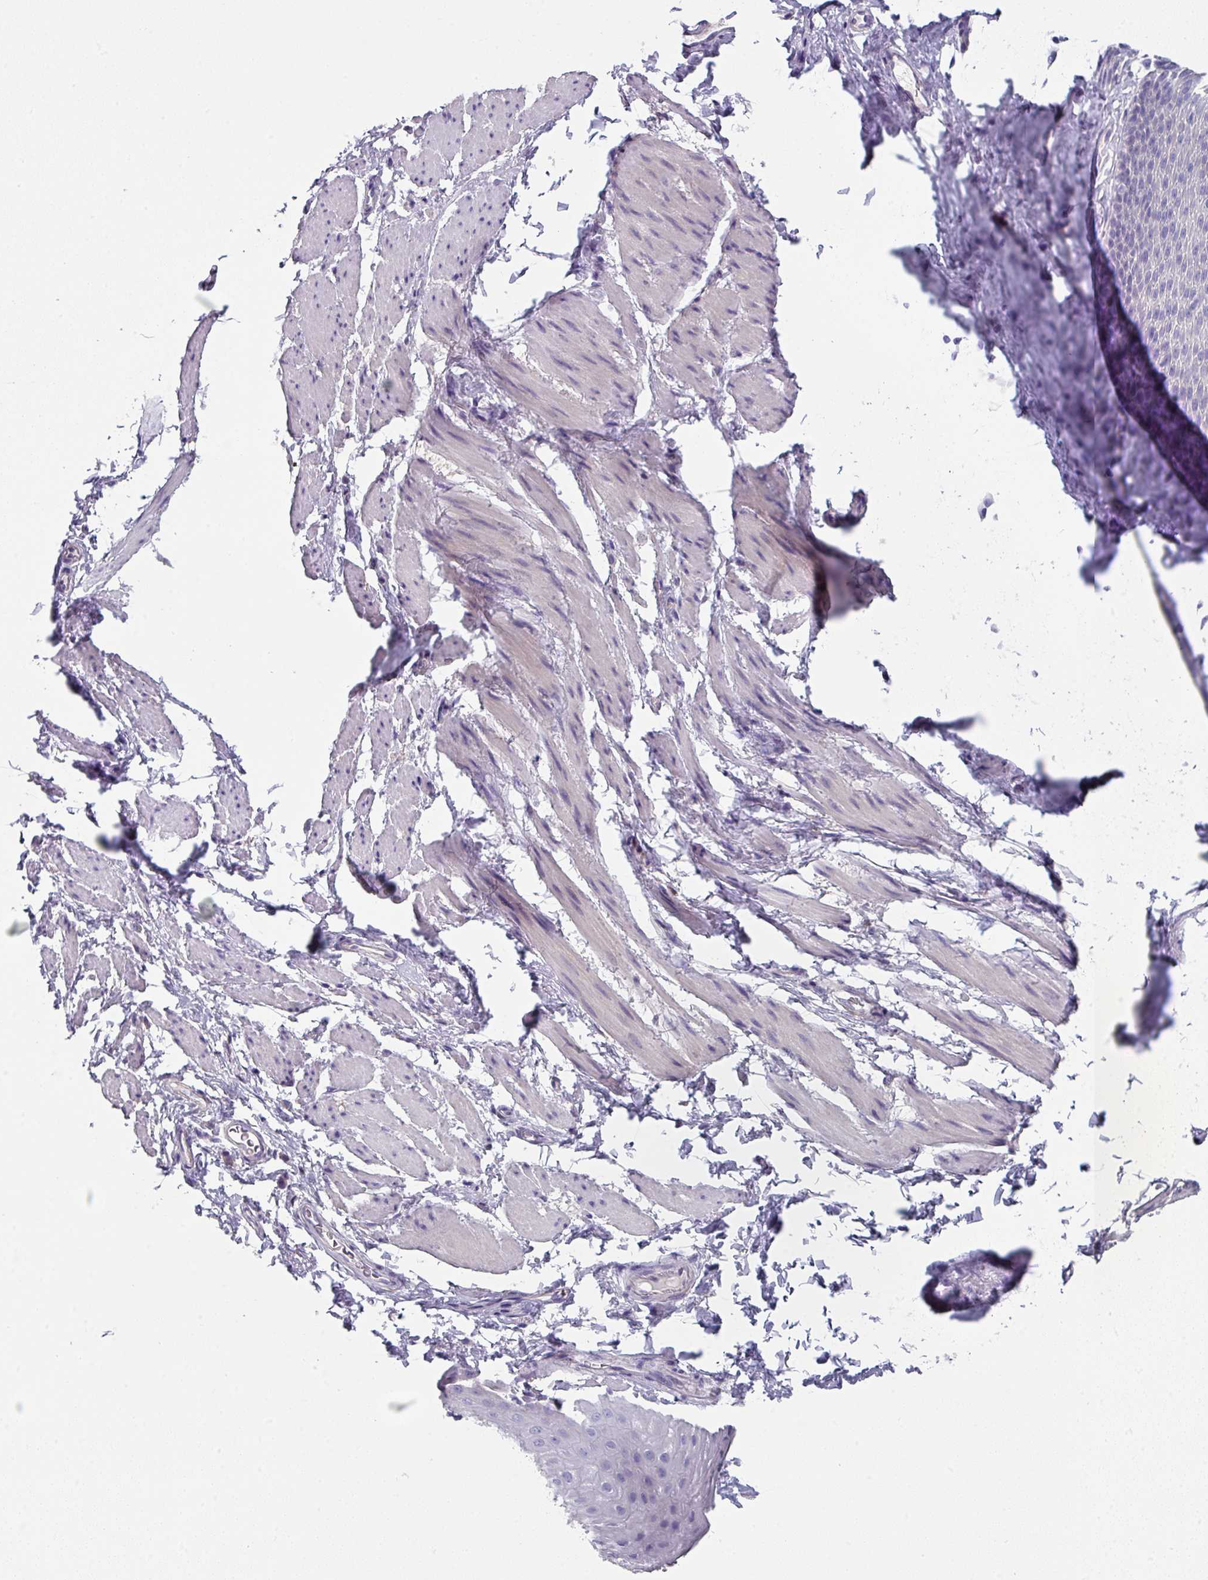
{"staining": {"intensity": "negative", "quantity": "none", "location": "none"}, "tissue": "esophagus", "cell_type": "Squamous epithelial cells", "image_type": "normal", "snomed": [{"axis": "morphology", "description": "Normal tissue, NOS"}, {"axis": "topography", "description": "Esophagus"}], "caption": "There is no significant expression in squamous epithelial cells of esophagus. (Brightfield microscopy of DAB (3,3'-diaminobenzidine) IHC at high magnification).", "gene": "DEFB115", "patient": {"sex": "female", "age": 61}}